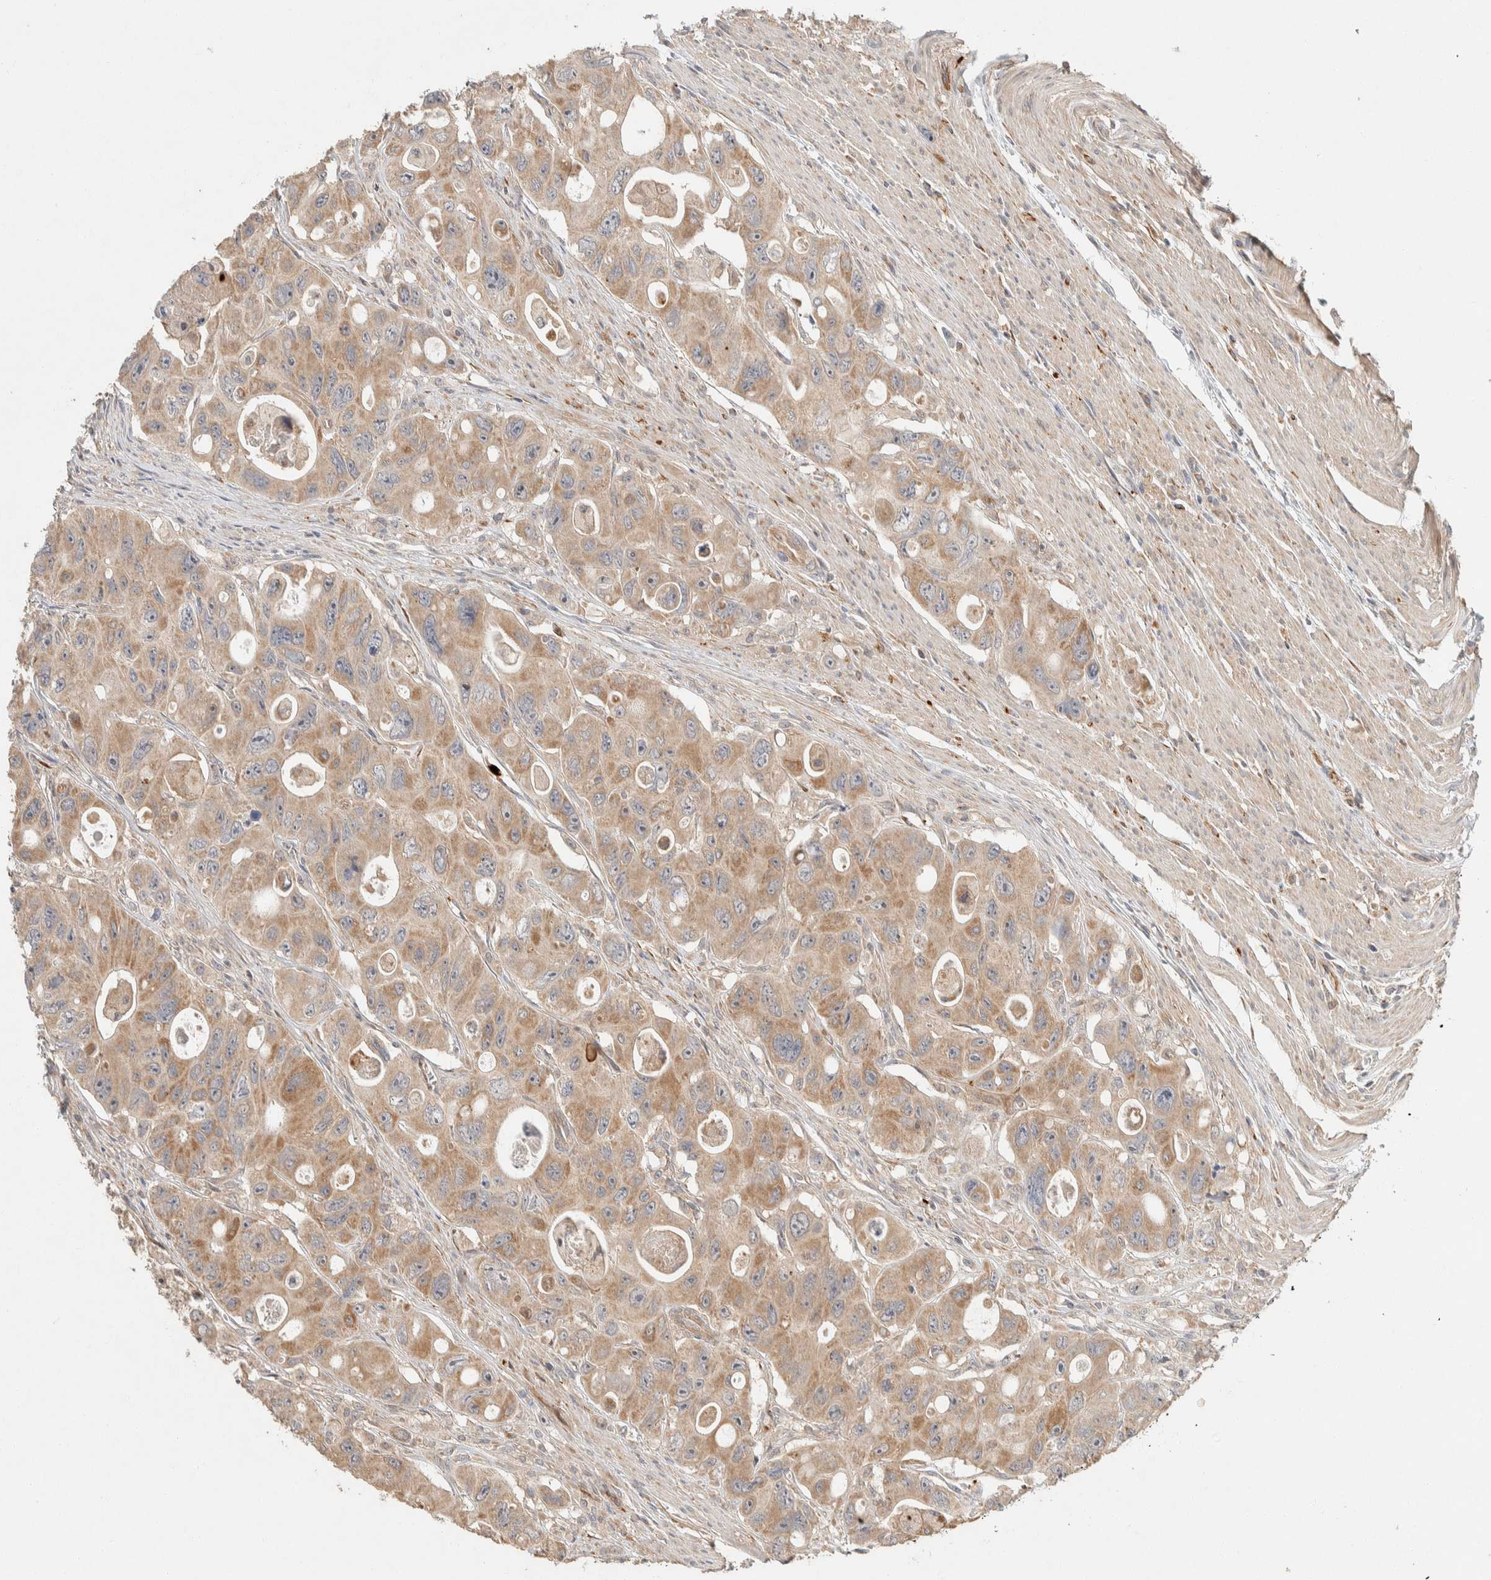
{"staining": {"intensity": "weak", "quantity": ">75%", "location": "cytoplasmic/membranous"}, "tissue": "colorectal cancer", "cell_type": "Tumor cells", "image_type": "cancer", "snomed": [{"axis": "morphology", "description": "Adenocarcinoma, NOS"}, {"axis": "topography", "description": "Colon"}], "caption": "Adenocarcinoma (colorectal) stained with a protein marker exhibits weak staining in tumor cells.", "gene": "KIF9", "patient": {"sex": "female", "age": 46}}